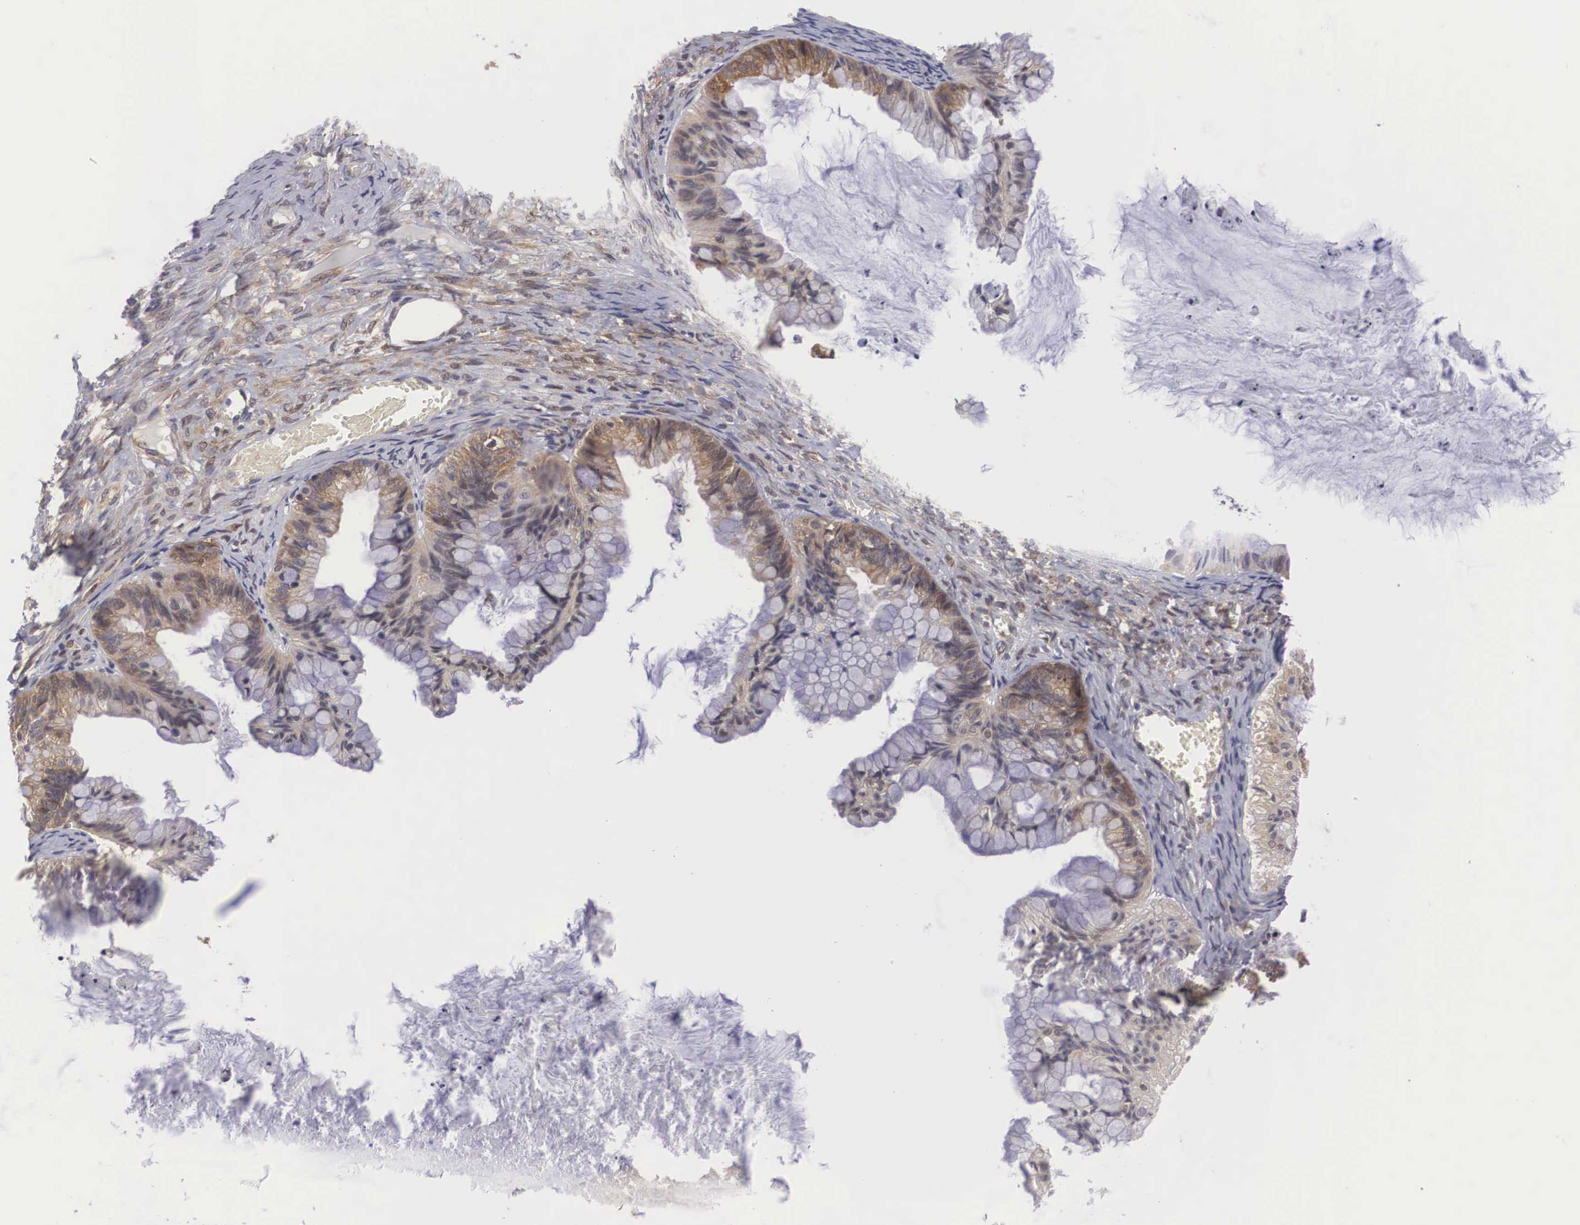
{"staining": {"intensity": "moderate", "quantity": ">75%", "location": "cytoplasmic/membranous,nuclear"}, "tissue": "ovarian cancer", "cell_type": "Tumor cells", "image_type": "cancer", "snomed": [{"axis": "morphology", "description": "Cystadenocarcinoma, mucinous, NOS"}, {"axis": "topography", "description": "Ovary"}], "caption": "Tumor cells reveal moderate cytoplasmic/membranous and nuclear staining in about >75% of cells in ovarian cancer (mucinous cystadenocarcinoma).", "gene": "ADSL", "patient": {"sex": "female", "age": 57}}